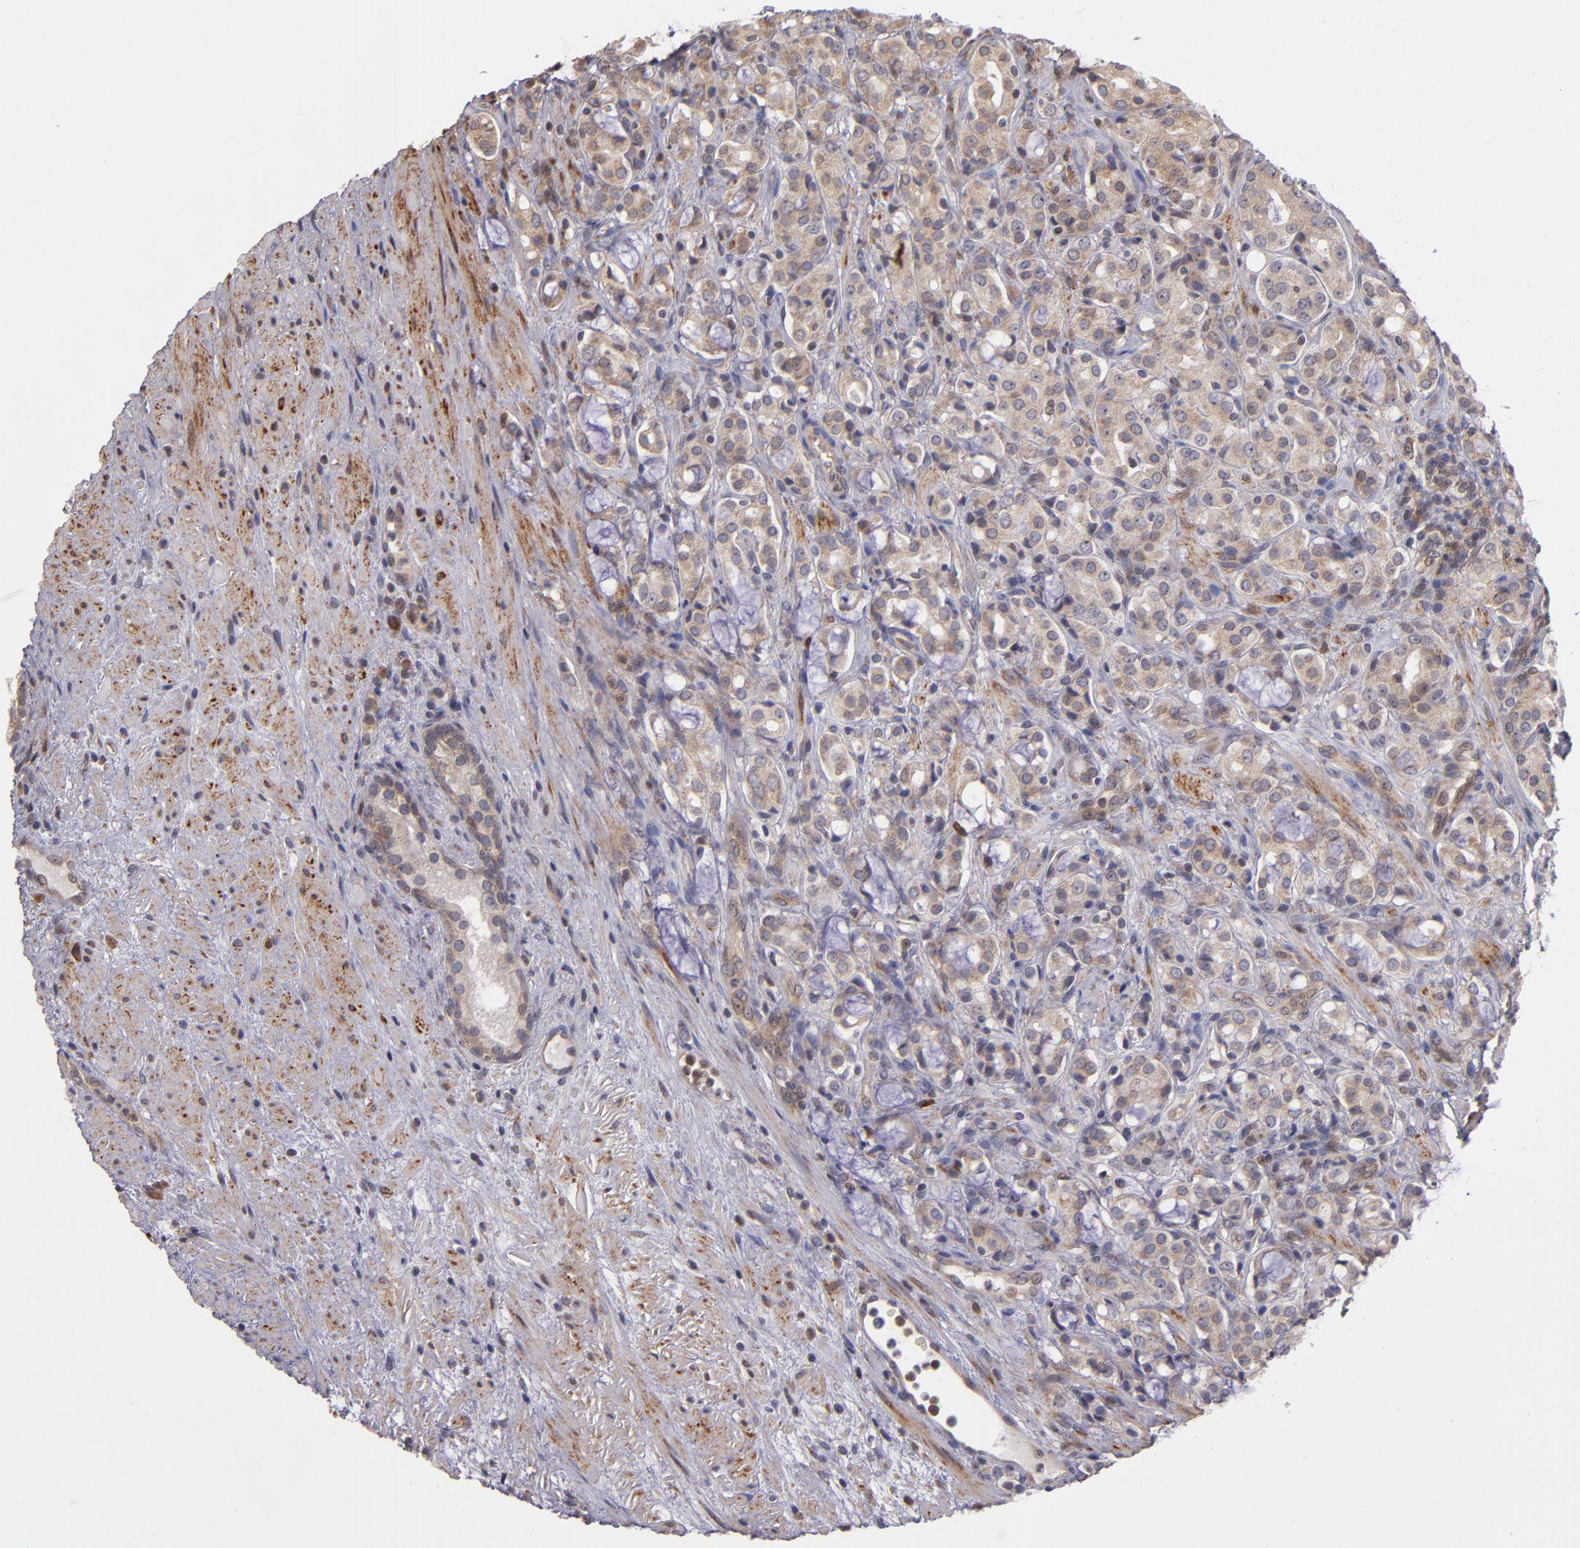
{"staining": {"intensity": "weak", "quantity": ">75%", "location": "cytoplasmic/membranous"}, "tissue": "prostate cancer", "cell_type": "Tumor cells", "image_type": "cancer", "snomed": [{"axis": "morphology", "description": "Adenocarcinoma, High grade"}, {"axis": "topography", "description": "Prostate"}], "caption": "Weak cytoplasmic/membranous staining is identified in about >75% of tumor cells in prostate adenocarcinoma (high-grade).", "gene": "CASP1", "patient": {"sex": "male", "age": 72}}